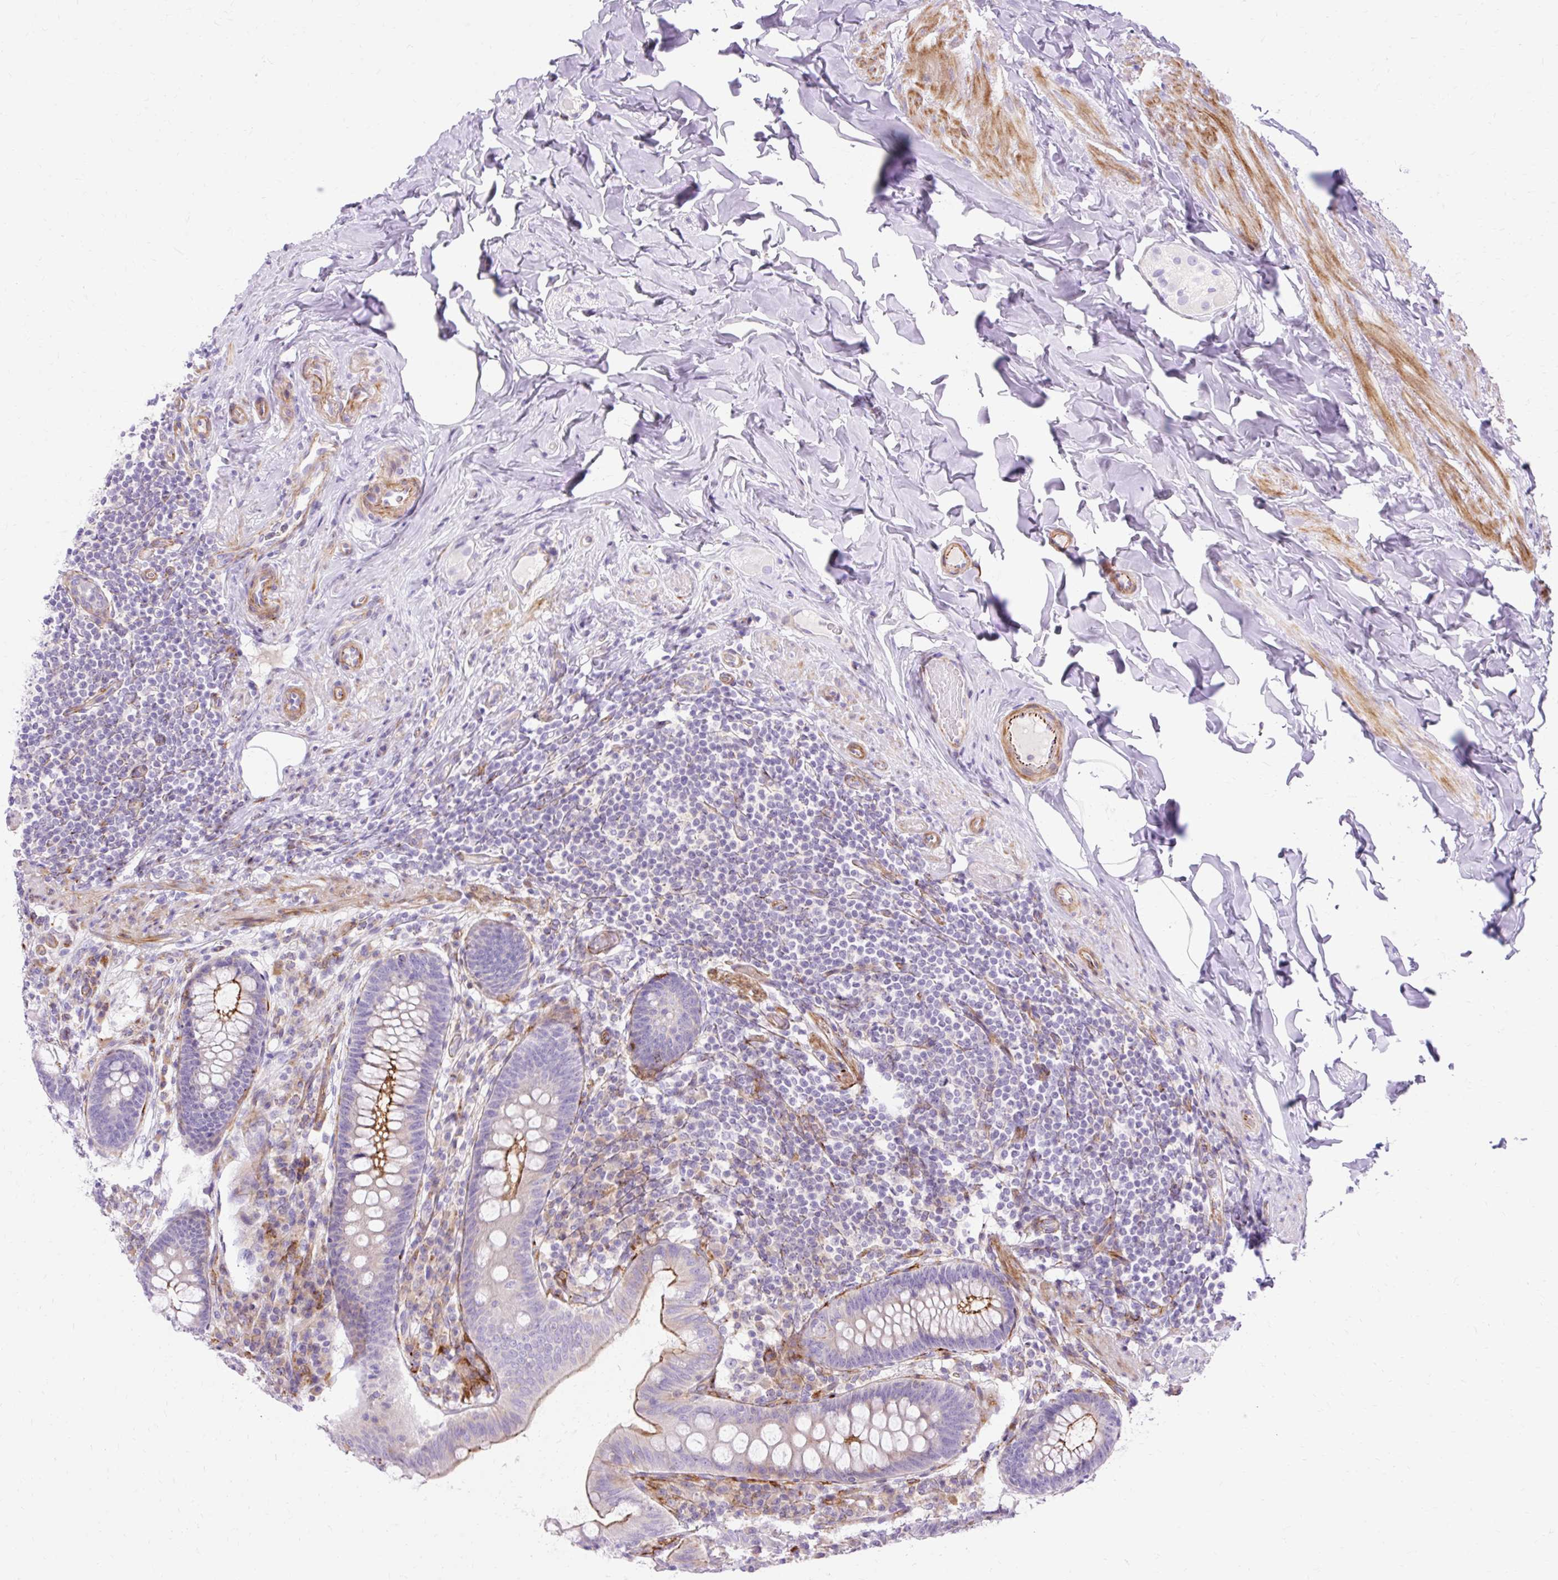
{"staining": {"intensity": "strong", "quantity": "<25%", "location": "cytoplasmic/membranous"}, "tissue": "appendix", "cell_type": "Glandular cells", "image_type": "normal", "snomed": [{"axis": "morphology", "description": "Normal tissue, NOS"}, {"axis": "topography", "description": "Appendix"}], "caption": "Immunohistochemical staining of normal appendix demonstrates medium levels of strong cytoplasmic/membranous staining in about <25% of glandular cells.", "gene": "CORO7", "patient": {"sex": "male", "age": 71}}